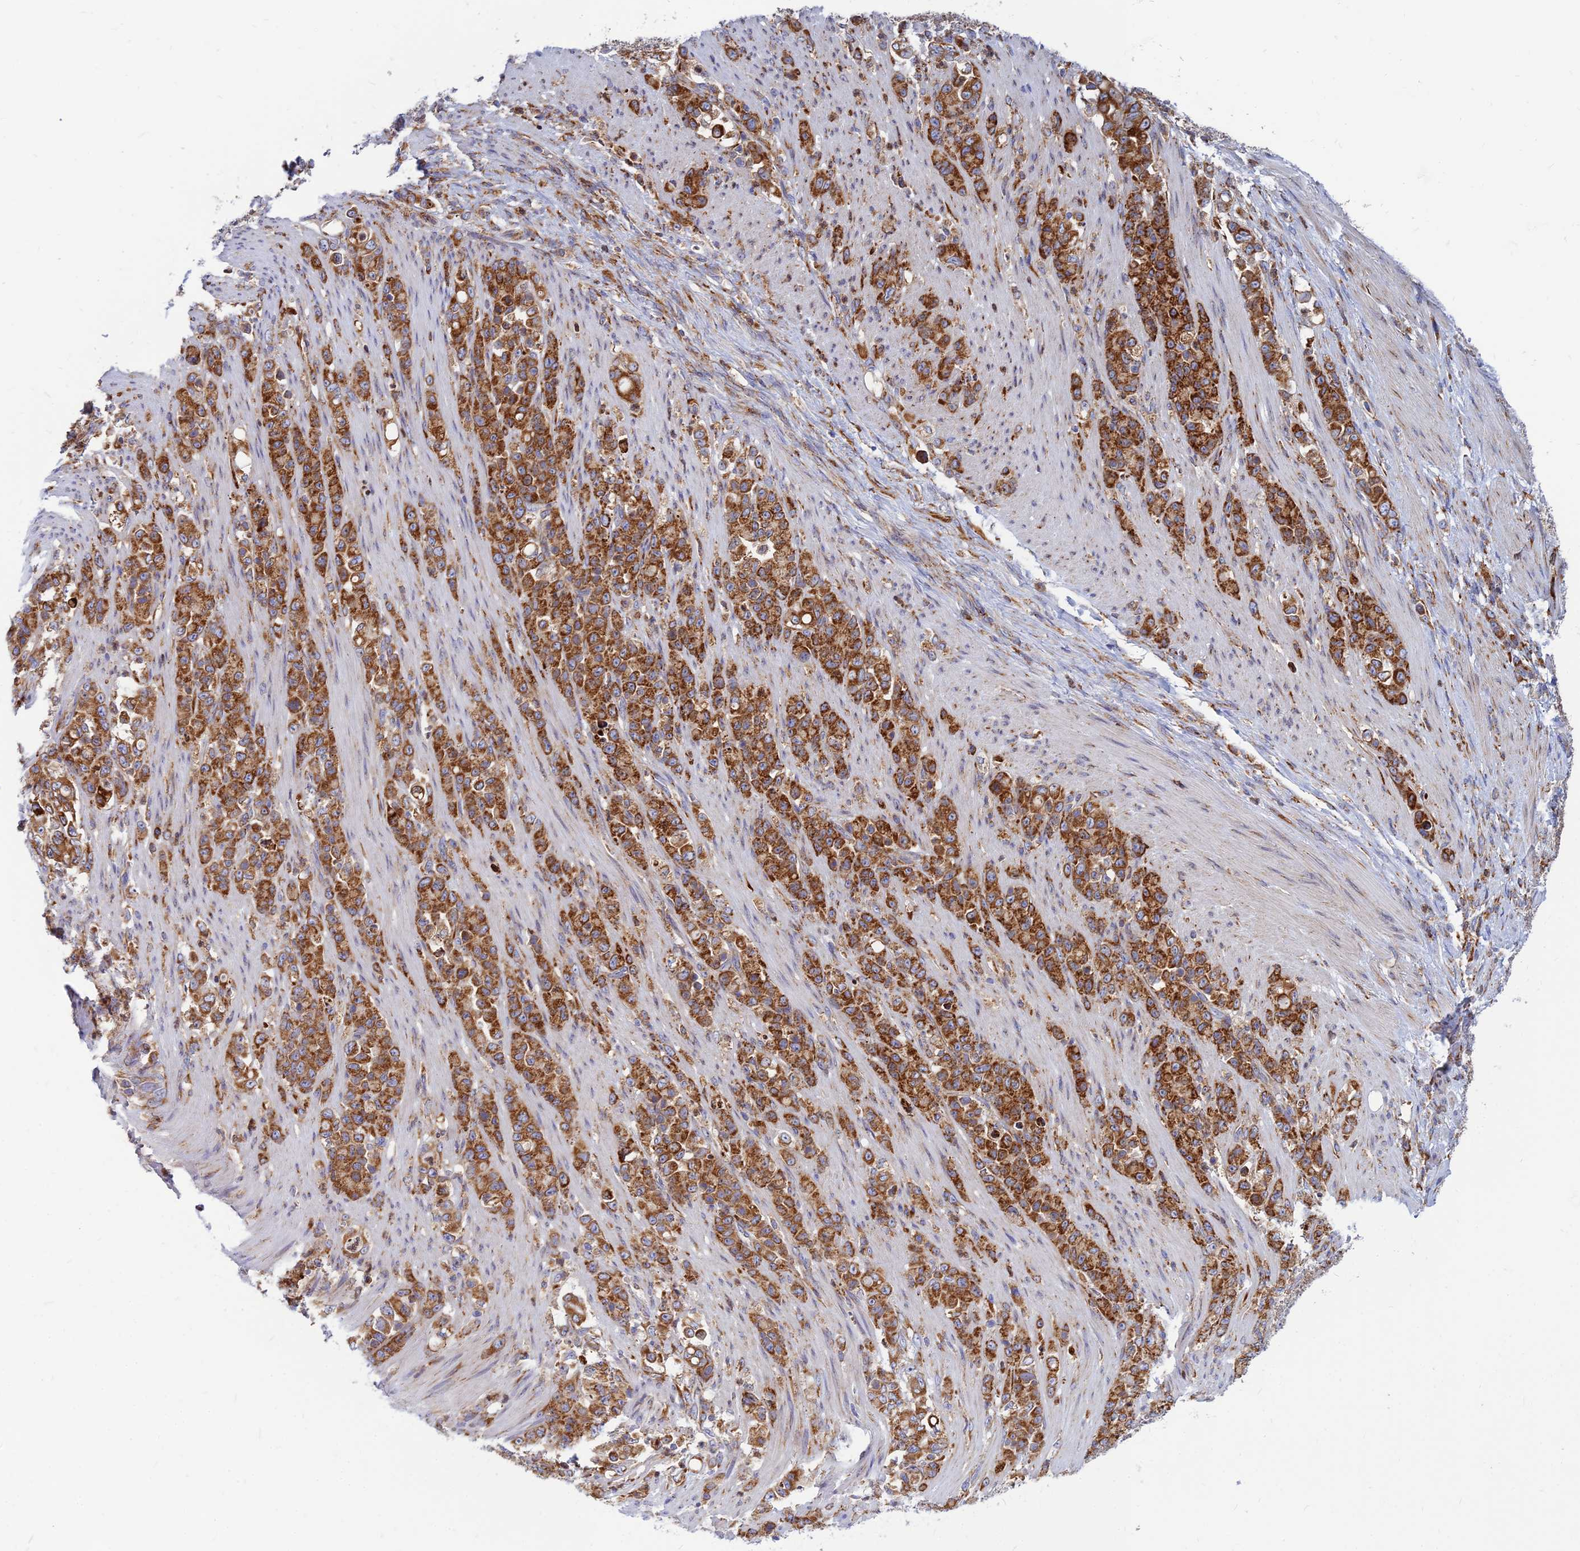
{"staining": {"intensity": "strong", "quantity": ">75%", "location": "cytoplasmic/membranous"}, "tissue": "stomach cancer", "cell_type": "Tumor cells", "image_type": "cancer", "snomed": [{"axis": "morphology", "description": "Normal tissue, NOS"}, {"axis": "morphology", "description": "Adenocarcinoma, NOS"}, {"axis": "topography", "description": "Stomach"}], "caption": "Protein staining by immunohistochemistry displays strong cytoplasmic/membranous staining in approximately >75% of tumor cells in stomach cancer (adenocarcinoma).", "gene": "CCT6B", "patient": {"sex": "female", "age": 79}}